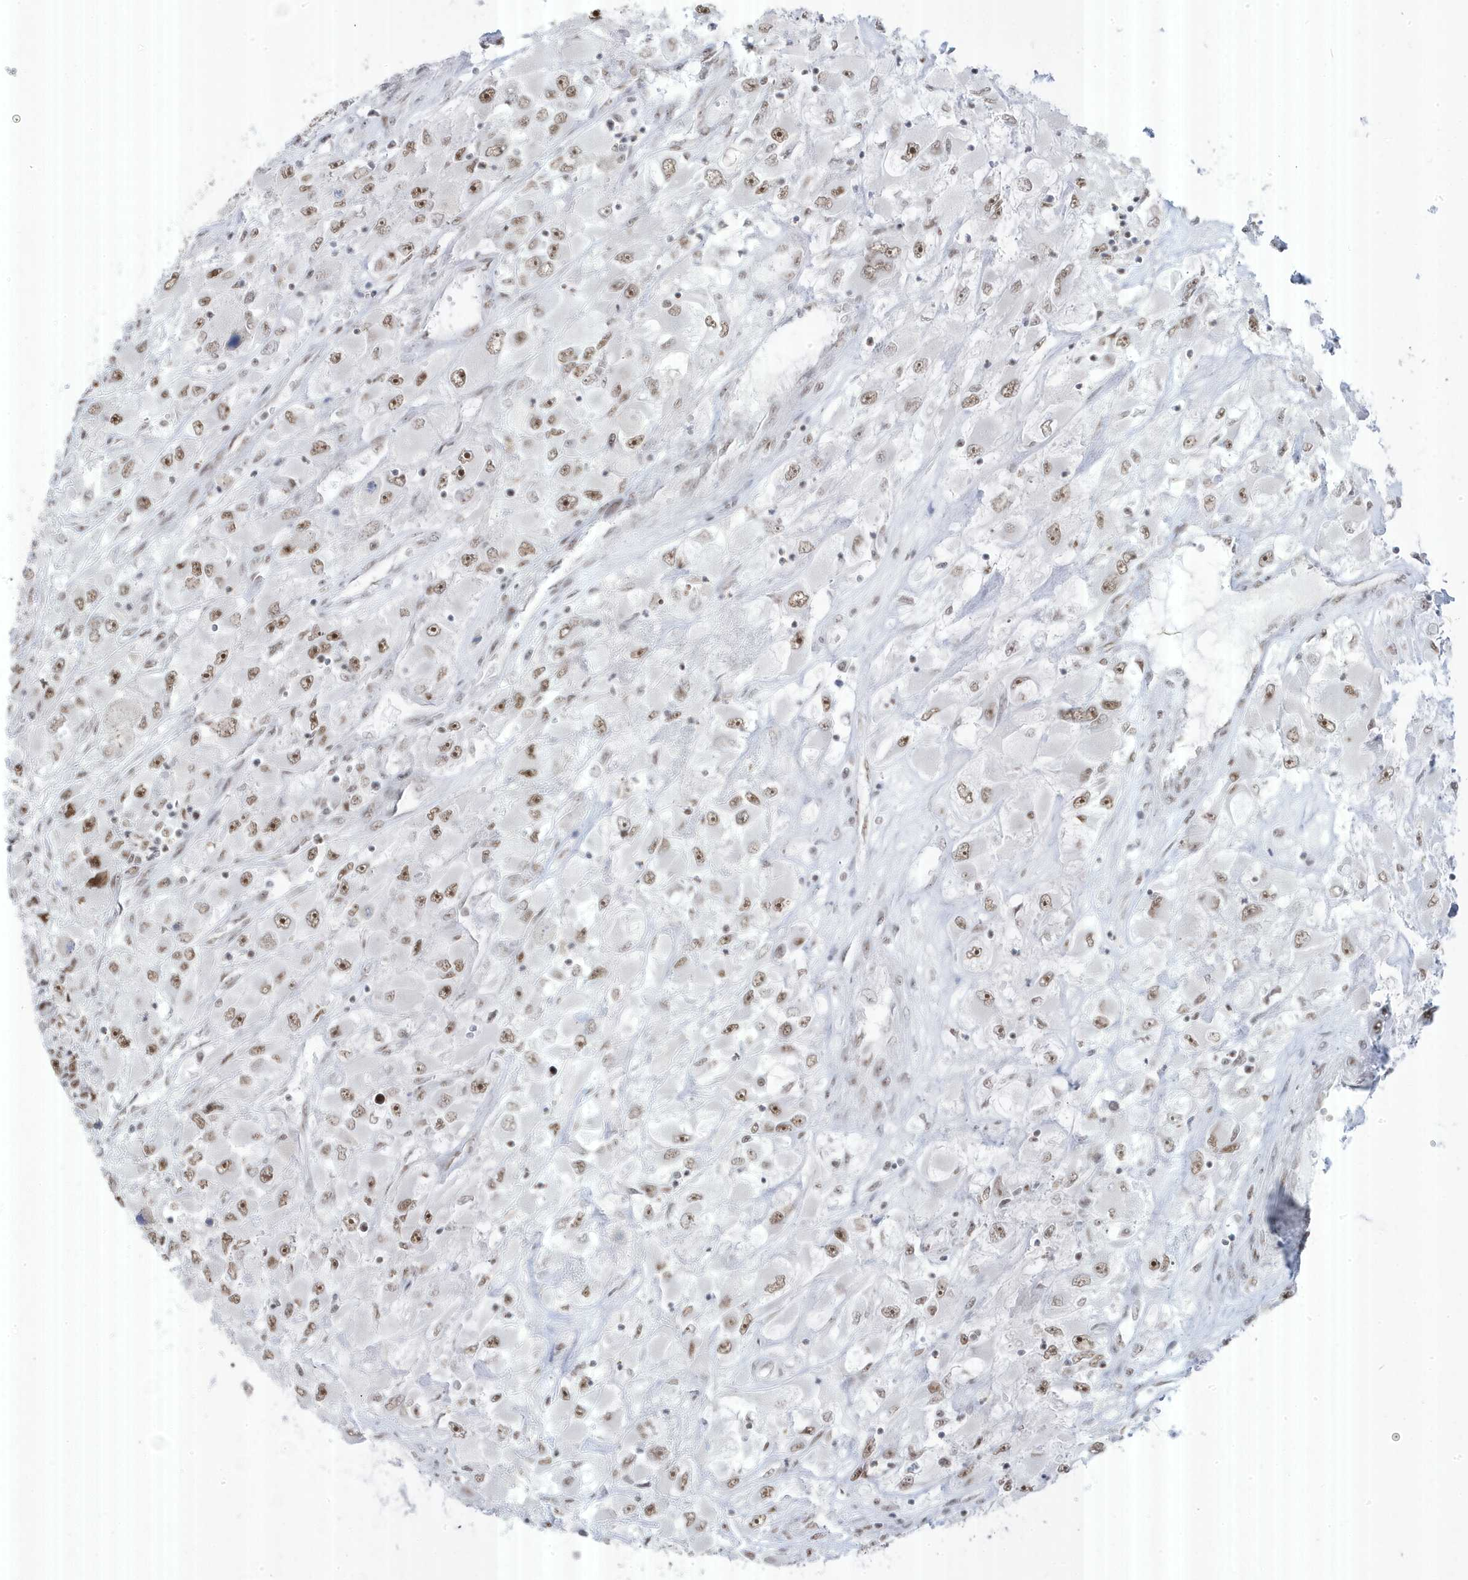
{"staining": {"intensity": "moderate", "quantity": ">75%", "location": "nuclear"}, "tissue": "renal cancer", "cell_type": "Tumor cells", "image_type": "cancer", "snomed": [{"axis": "morphology", "description": "Adenocarcinoma, NOS"}, {"axis": "topography", "description": "Kidney"}], "caption": "Moderate nuclear protein positivity is appreciated in about >75% of tumor cells in renal cancer (adenocarcinoma). The protein is stained brown, and the nuclei are stained in blue (DAB (3,3'-diaminobenzidine) IHC with brightfield microscopy, high magnification).", "gene": "MTREX", "patient": {"sex": "female", "age": 52}}